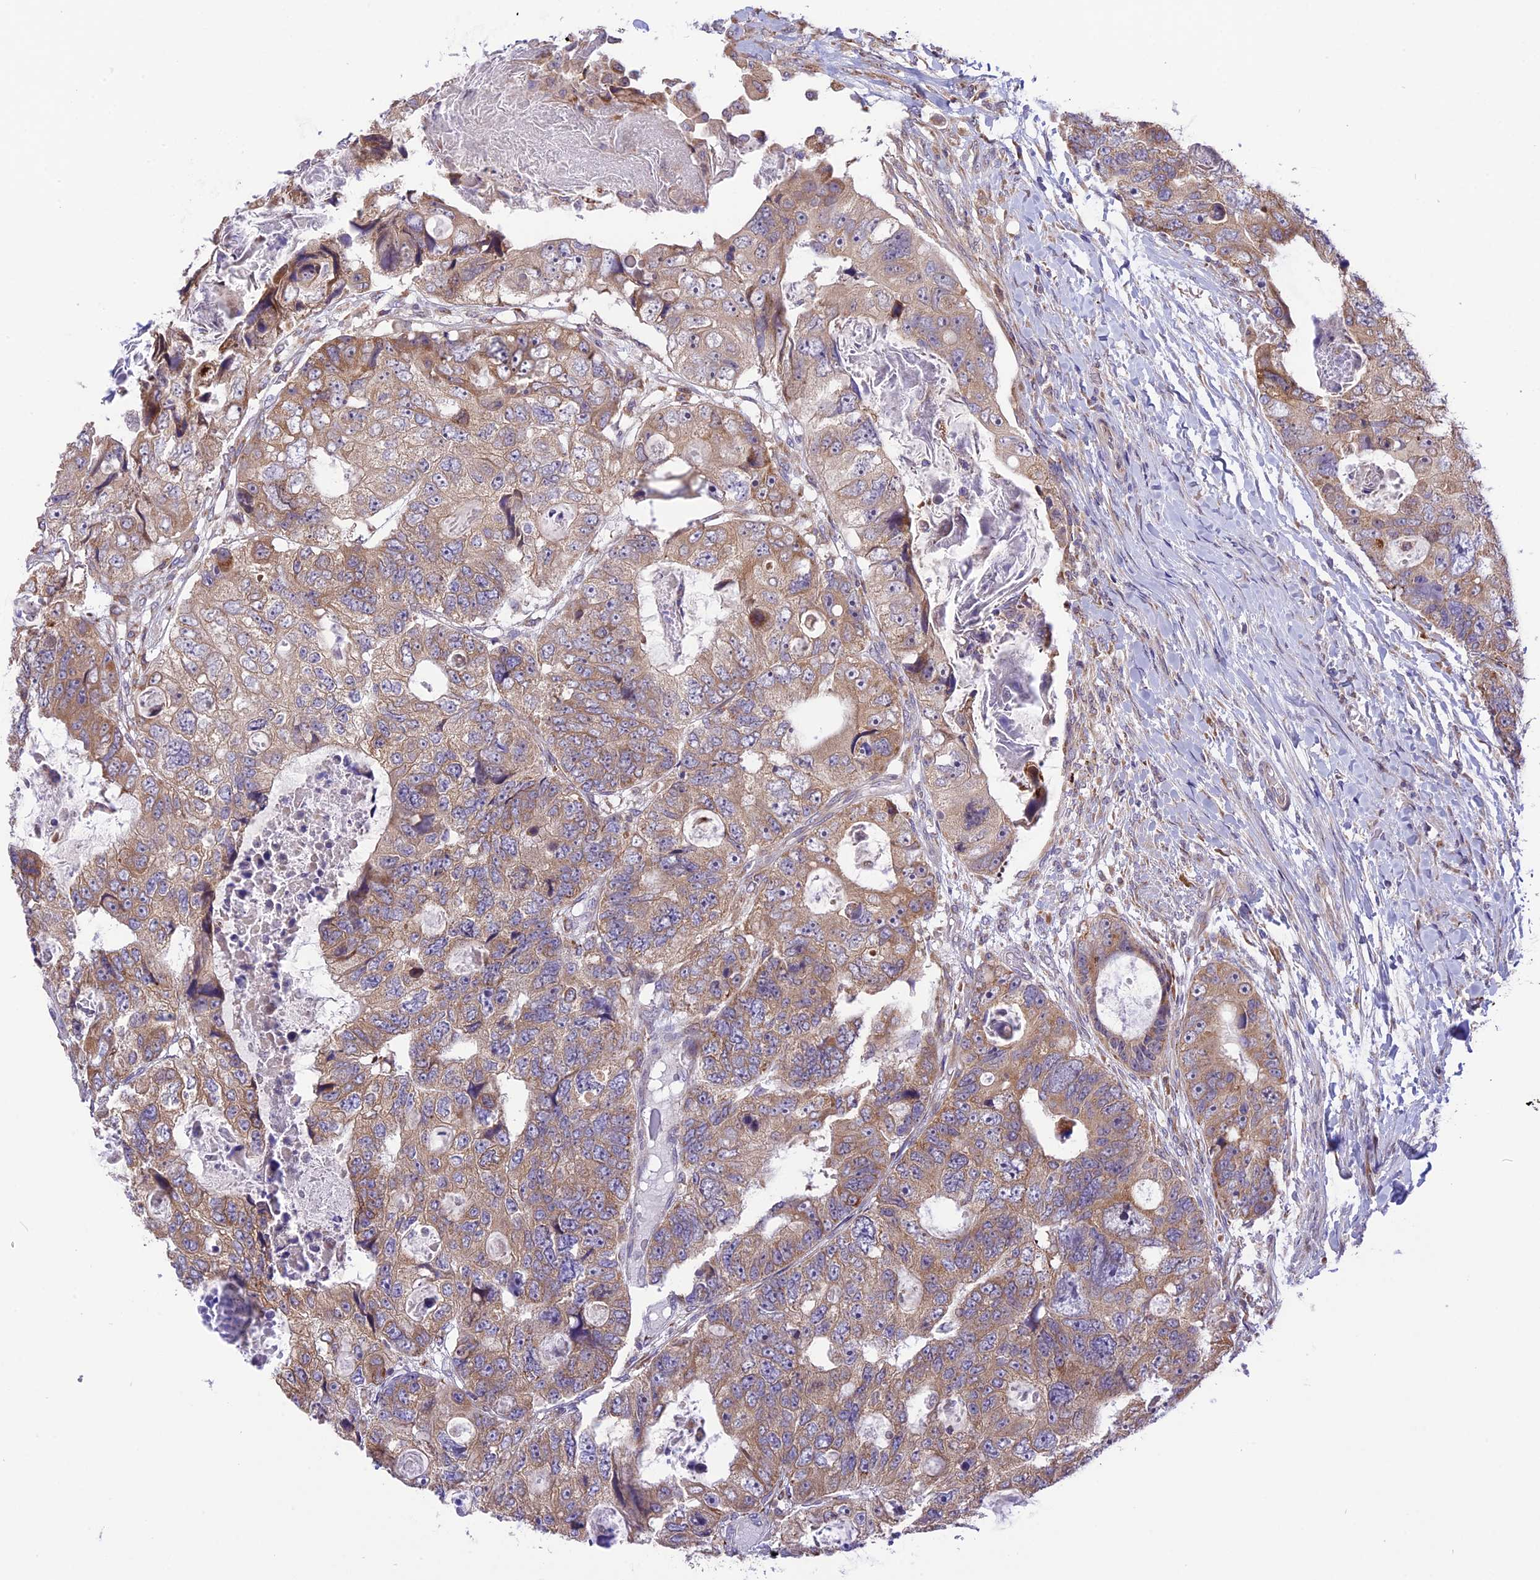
{"staining": {"intensity": "moderate", "quantity": "25%-75%", "location": "cytoplasmic/membranous"}, "tissue": "colorectal cancer", "cell_type": "Tumor cells", "image_type": "cancer", "snomed": [{"axis": "morphology", "description": "Adenocarcinoma, NOS"}, {"axis": "topography", "description": "Rectum"}], "caption": "Protein expression analysis of colorectal cancer displays moderate cytoplasmic/membranous positivity in approximately 25%-75% of tumor cells.", "gene": "ARMCX6", "patient": {"sex": "male", "age": 59}}